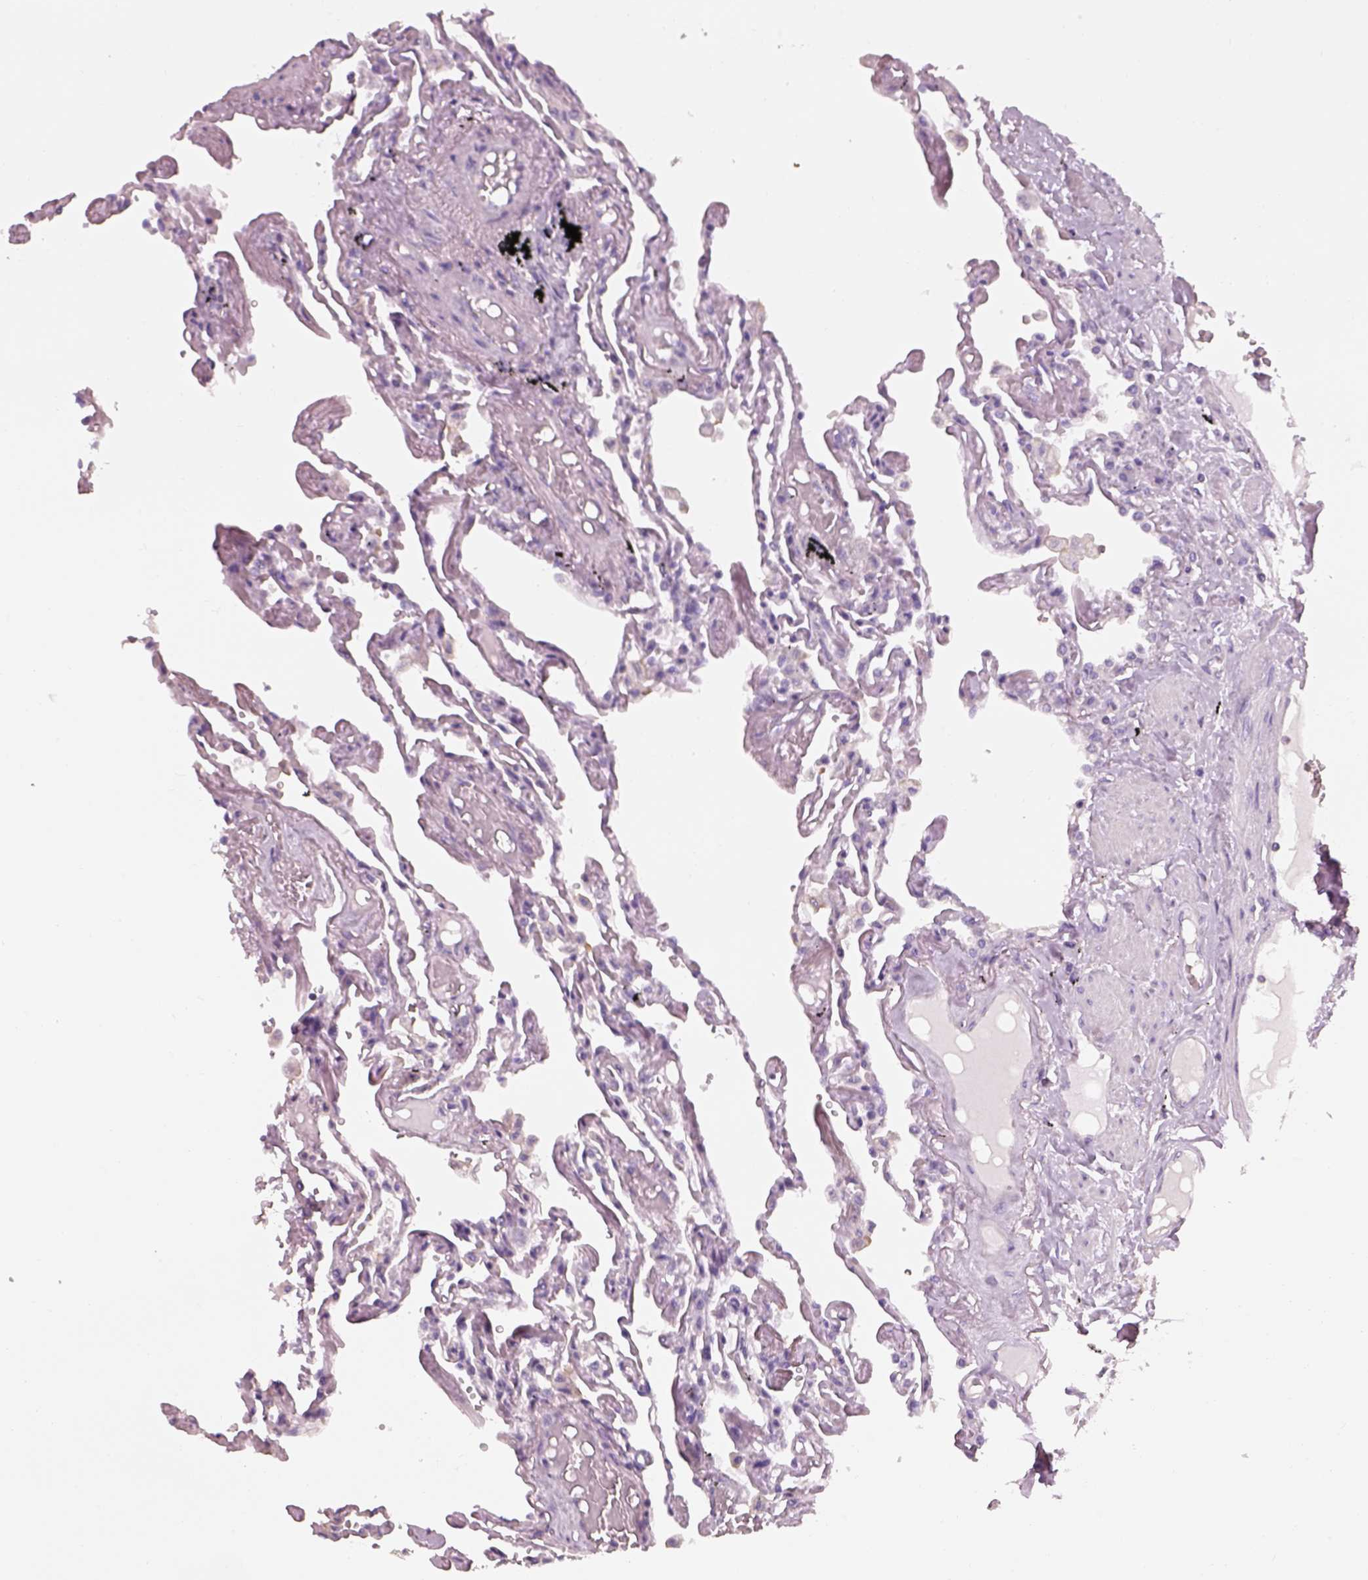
{"staining": {"intensity": "negative", "quantity": "none", "location": "none"}, "tissue": "lung", "cell_type": "Alveolar cells", "image_type": "normal", "snomed": [{"axis": "morphology", "description": "Normal tissue, NOS"}, {"axis": "morphology", "description": "Adenocarcinoma, NOS"}, {"axis": "topography", "description": "Cartilage tissue"}, {"axis": "topography", "description": "Lung"}], "caption": "The IHC photomicrograph has no significant positivity in alveolar cells of lung.", "gene": "OTUD6A", "patient": {"sex": "female", "age": 67}}